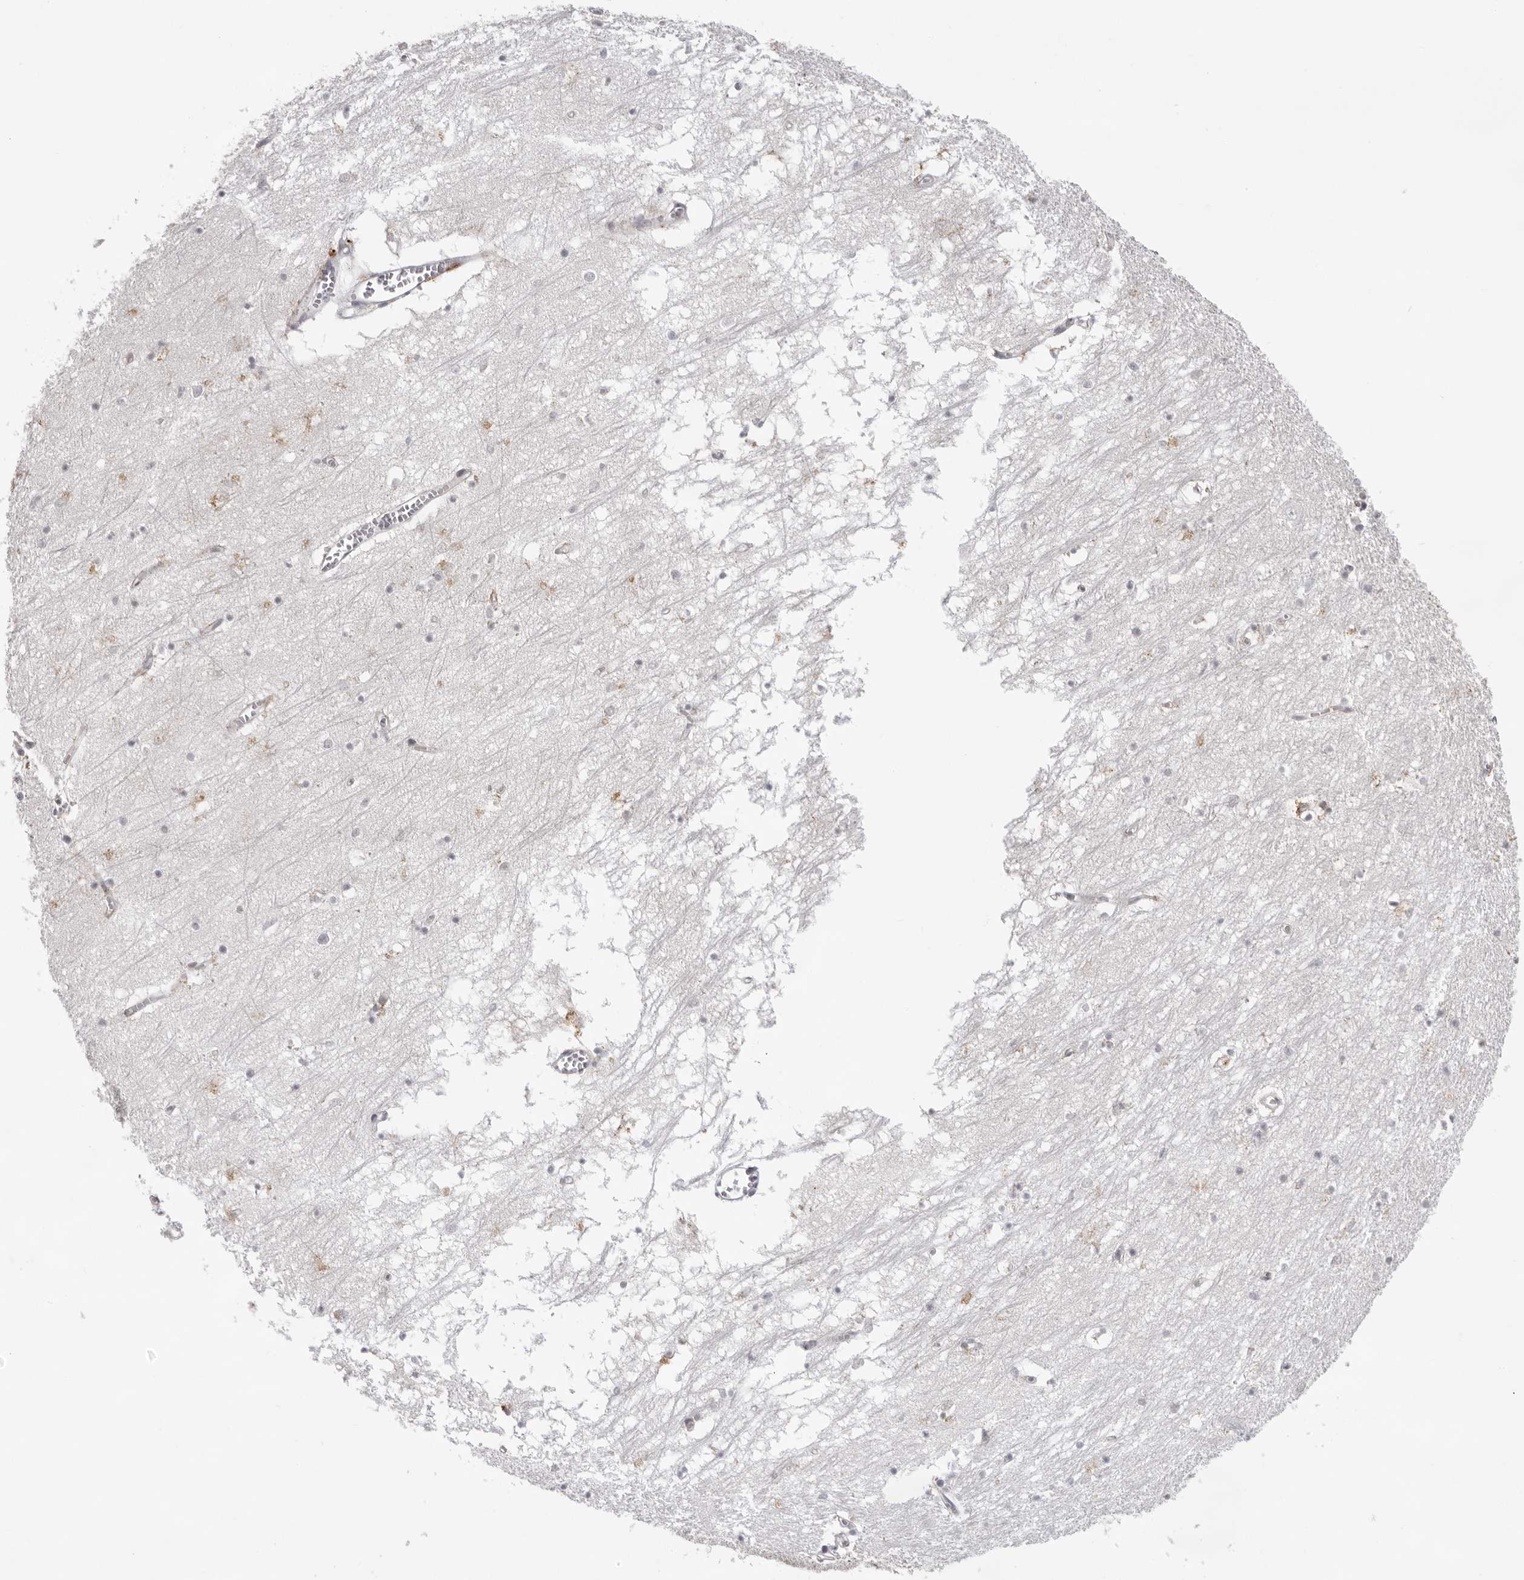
{"staining": {"intensity": "negative", "quantity": "none", "location": "none"}, "tissue": "hippocampus", "cell_type": "Glial cells", "image_type": "normal", "snomed": [{"axis": "morphology", "description": "Normal tissue, NOS"}, {"axis": "topography", "description": "Hippocampus"}], "caption": "High power microscopy image of an immunohistochemistry image of unremarkable hippocampus, revealing no significant positivity in glial cells.", "gene": "ACP6", "patient": {"sex": "male", "age": 70}}